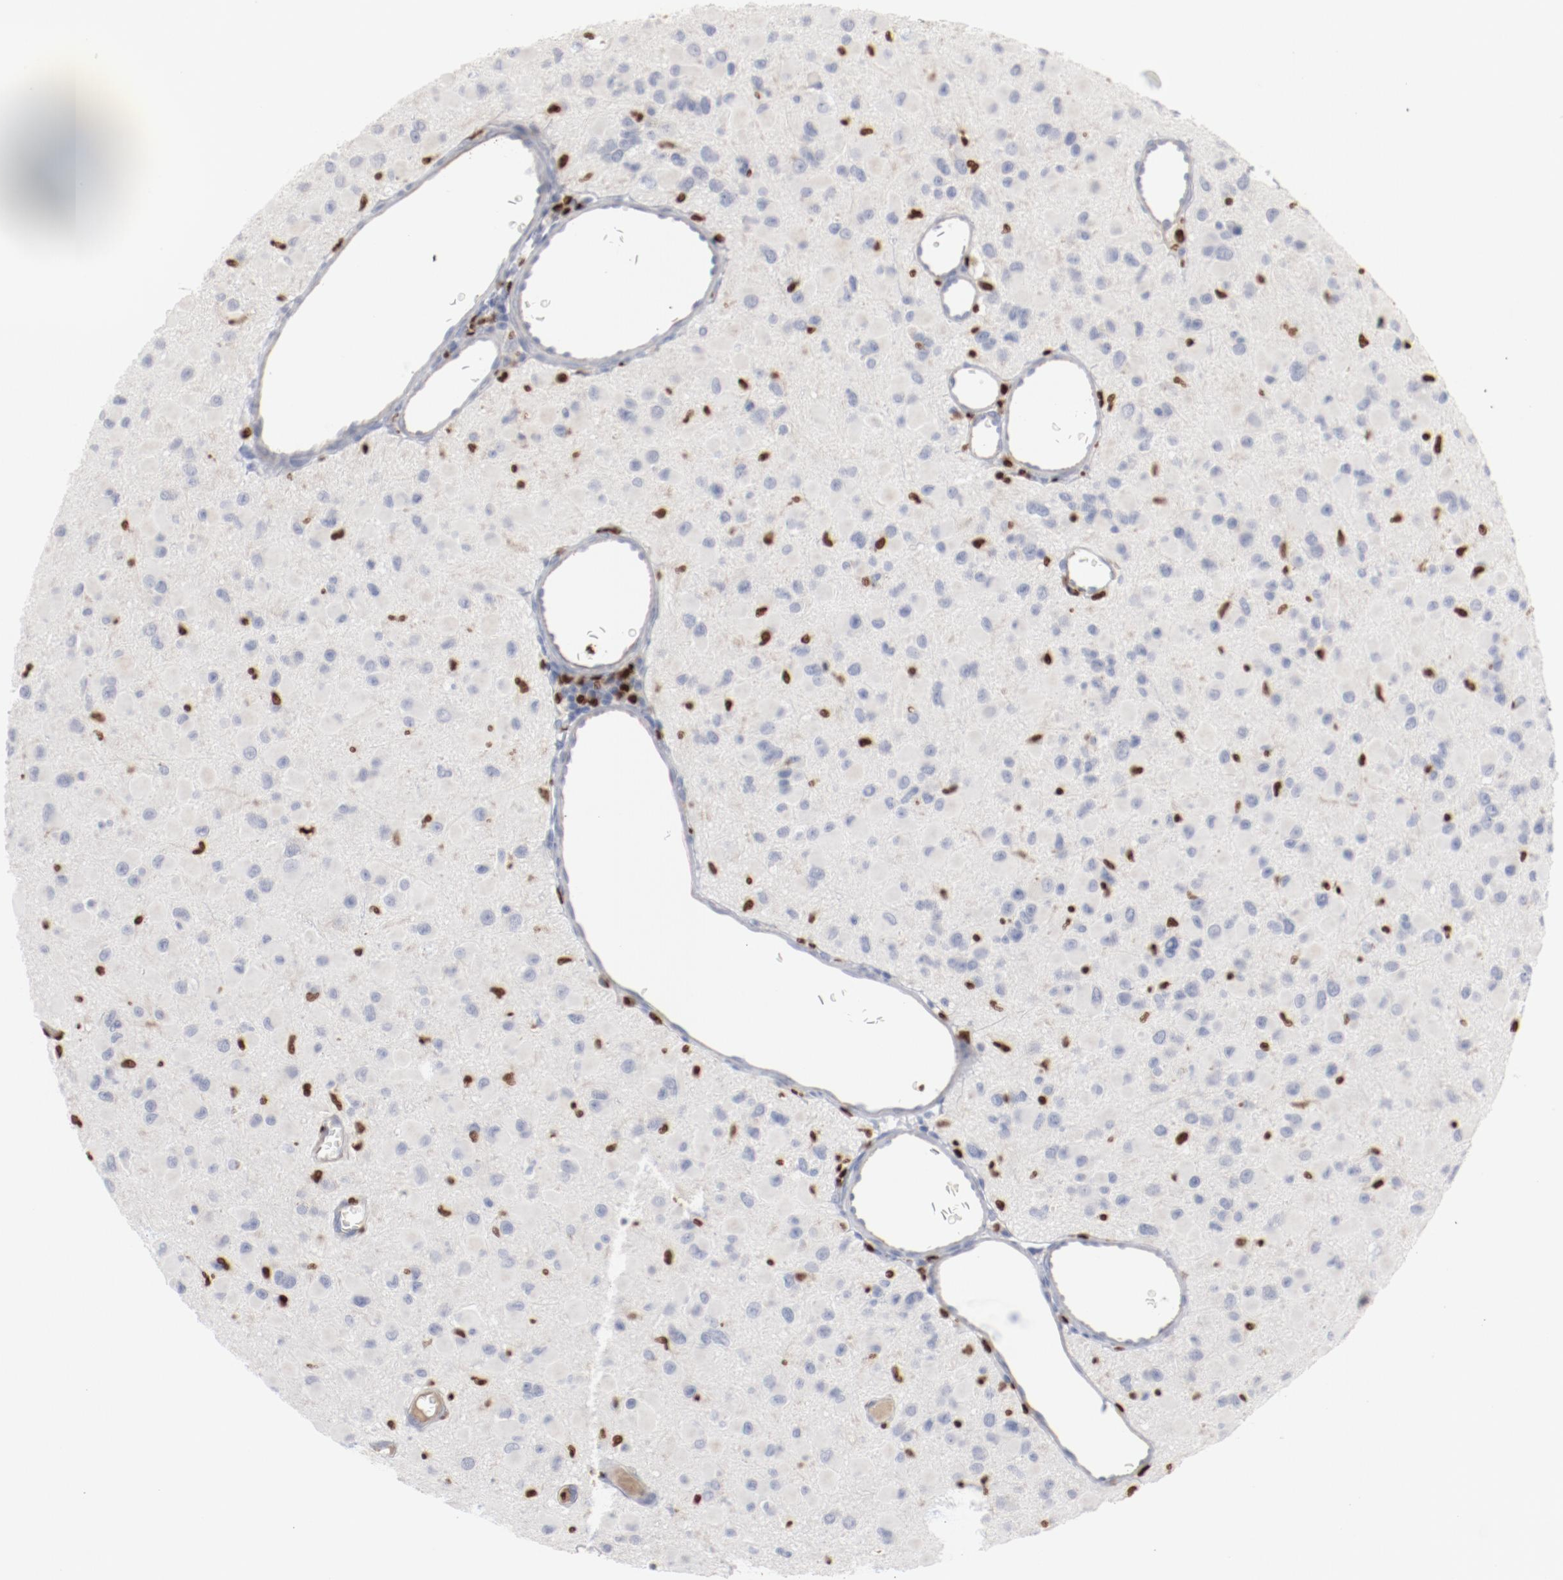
{"staining": {"intensity": "negative", "quantity": "none", "location": "none"}, "tissue": "glioma", "cell_type": "Tumor cells", "image_type": "cancer", "snomed": [{"axis": "morphology", "description": "Glioma, malignant, Low grade"}, {"axis": "topography", "description": "Brain"}], "caption": "The micrograph displays no significant positivity in tumor cells of malignant glioma (low-grade).", "gene": "SPI1", "patient": {"sex": "male", "age": 42}}